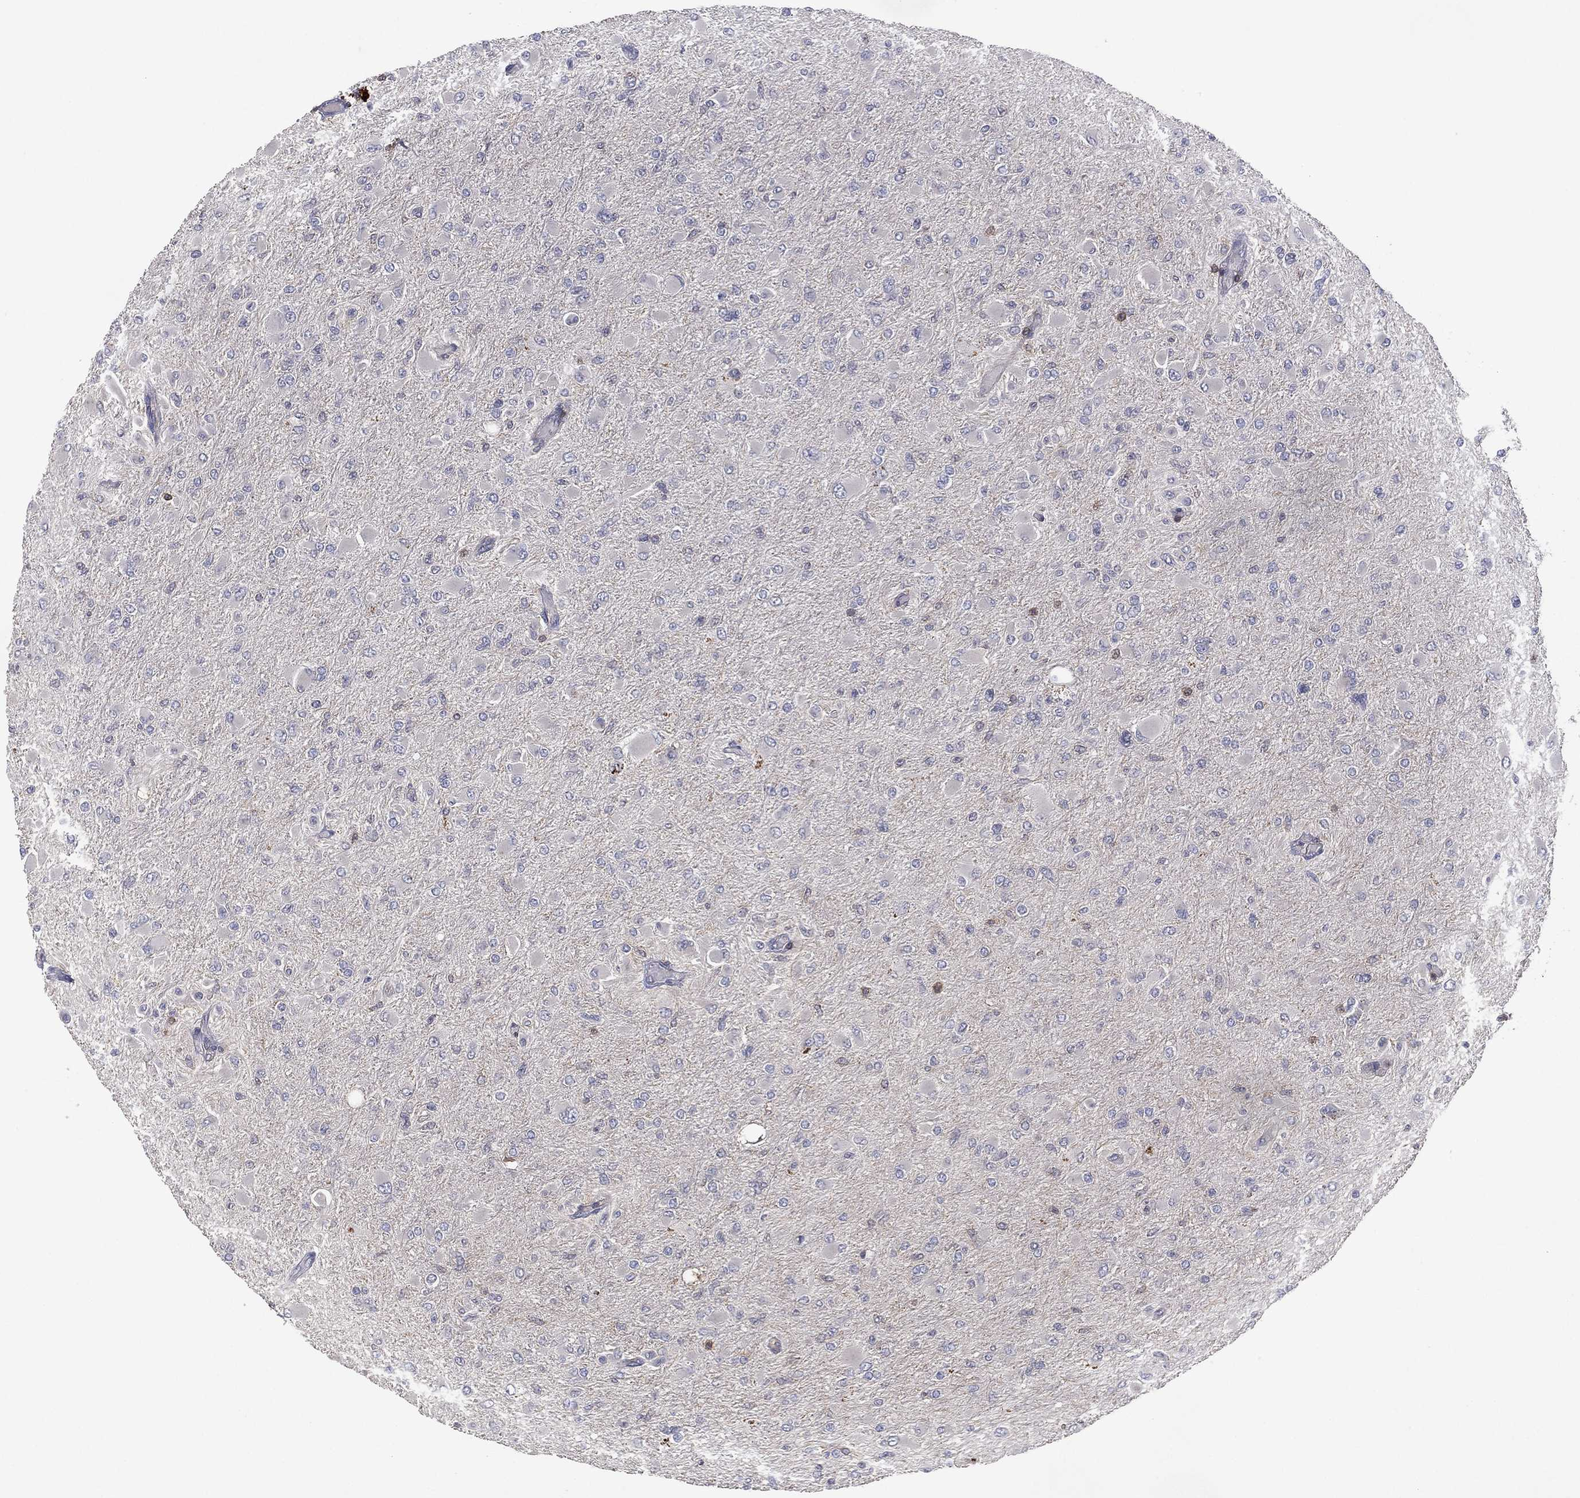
{"staining": {"intensity": "negative", "quantity": "none", "location": "none"}, "tissue": "glioma", "cell_type": "Tumor cells", "image_type": "cancer", "snomed": [{"axis": "morphology", "description": "Glioma, malignant, High grade"}, {"axis": "topography", "description": "Cerebral cortex"}], "caption": "DAB immunohistochemical staining of human high-grade glioma (malignant) reveals no significant positivity in tumor cells. (DAB (3,3'-diaminobenzidine) immunohistochemistry visualized using brightfield microscopy, high magnification).", "gene": "DOCK8", "patient": {"sex": "female", "age": 36}}